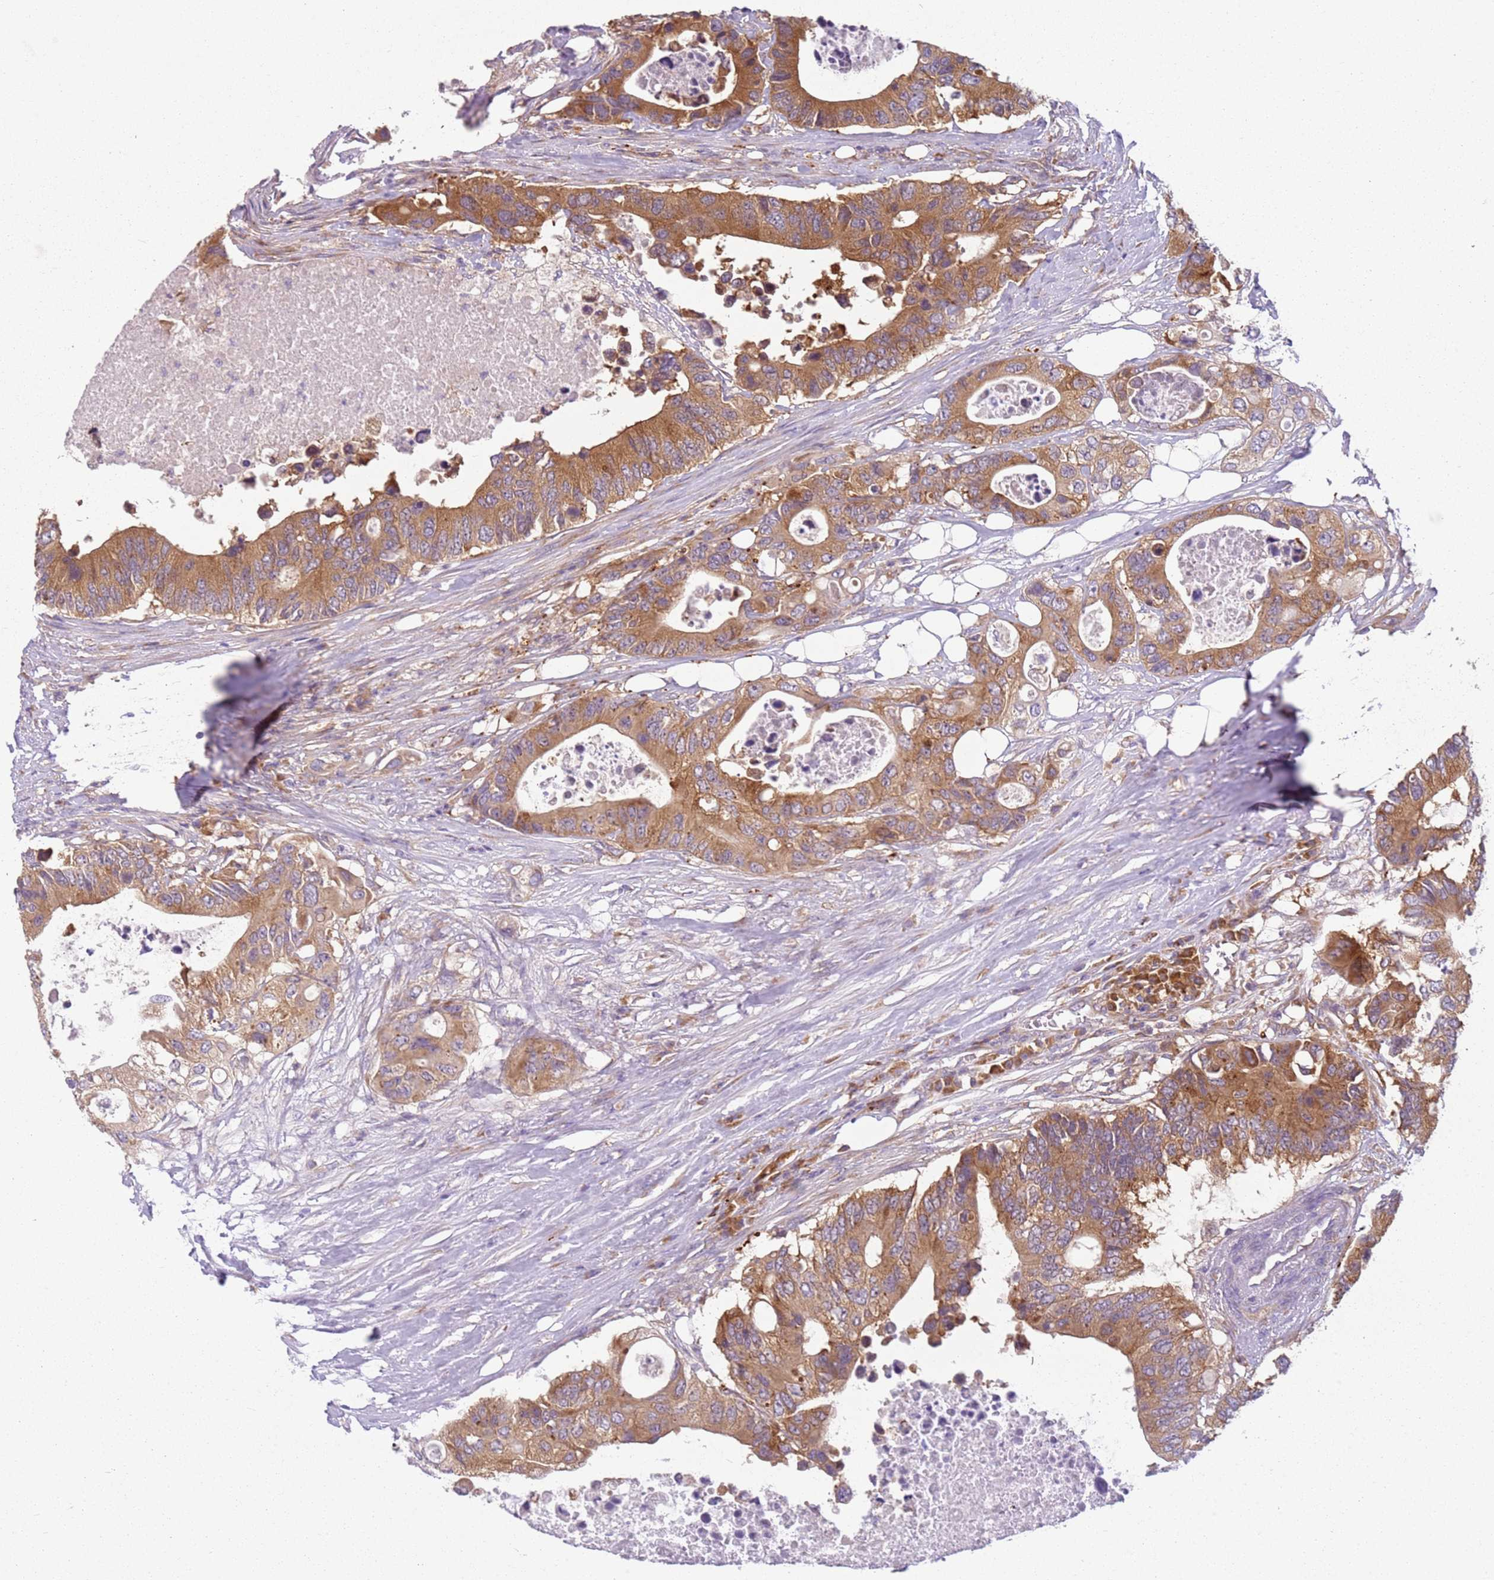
{"staining": {"intensity": "moderate", "quantity": ">75%", "location": "cytoplasmic/membranous"}, "tissue": "colorectal cancer", "cell_type": "Tumor cells", "image_type": "cancer", "snomed": [{"axis": "morphology", "description": "Adenocarcinoma, NOS"}, {"axis": "topography", "description": "Colon"}], "caption": "An immunohistochemistry photomicrograph of neoplastic tissue is shown. Protein staining in brown highlights moderate cytoplasmic/membranous positivity in colorectal adenocarcinoma within tumor cells.", "gene": "RPS28", "patient": {"sex": "male", "age": 71}}